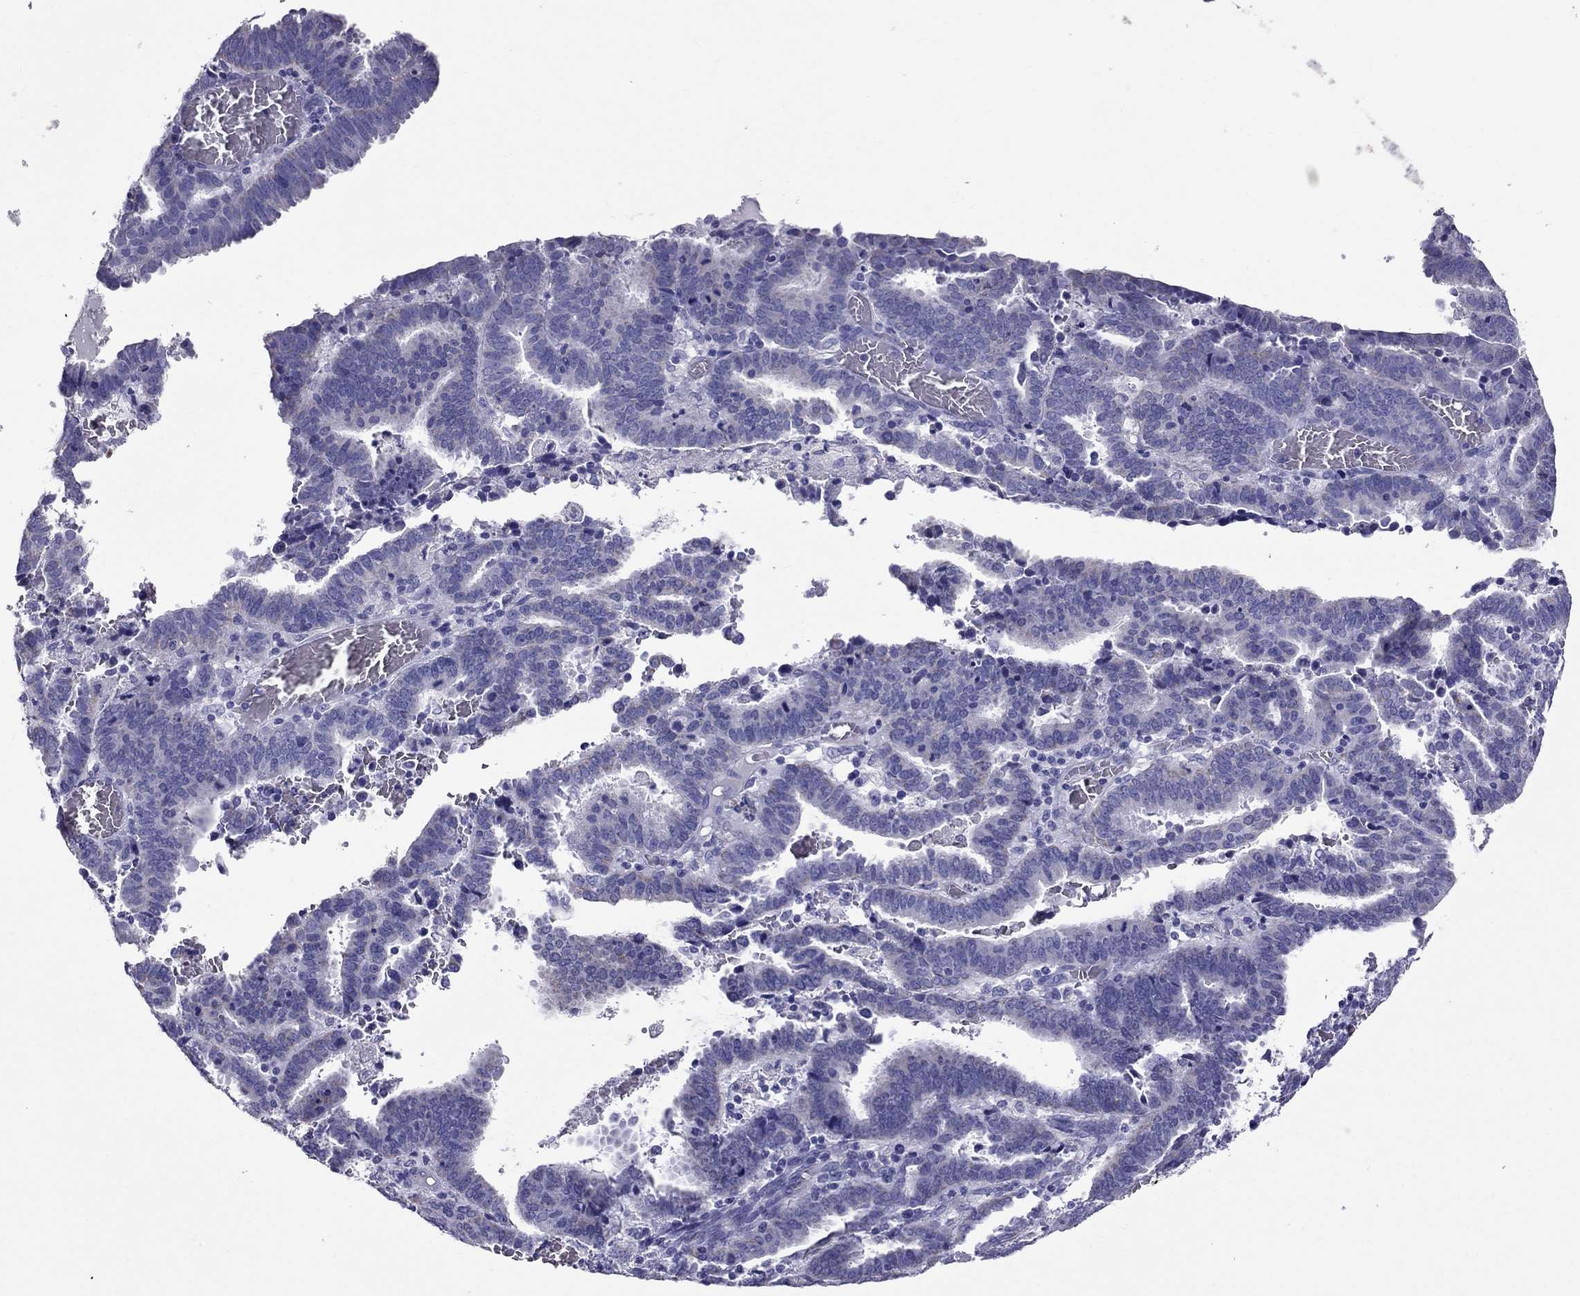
{"staining": {"intensity": "negative", "quantity": "none", "location": "none"}, "tissue": "endometrial cancer", "cell_type": "Tumor cells", "image_type": "cancer", "snomed": [{"axis": "morphology", "description": "Adenocarcinoma, NOS"}, {"axis": "topography", "description": "Uterus"}], "caption": "IHC micrograph of human endometrial adenocarcinoma stained for a protein (brown), which shows no positivity in tumor cells. (DAB immunohistochemistry, high magnification).", "gene": "TTLL13", "patient": {"sex": "female", "age": 83}}